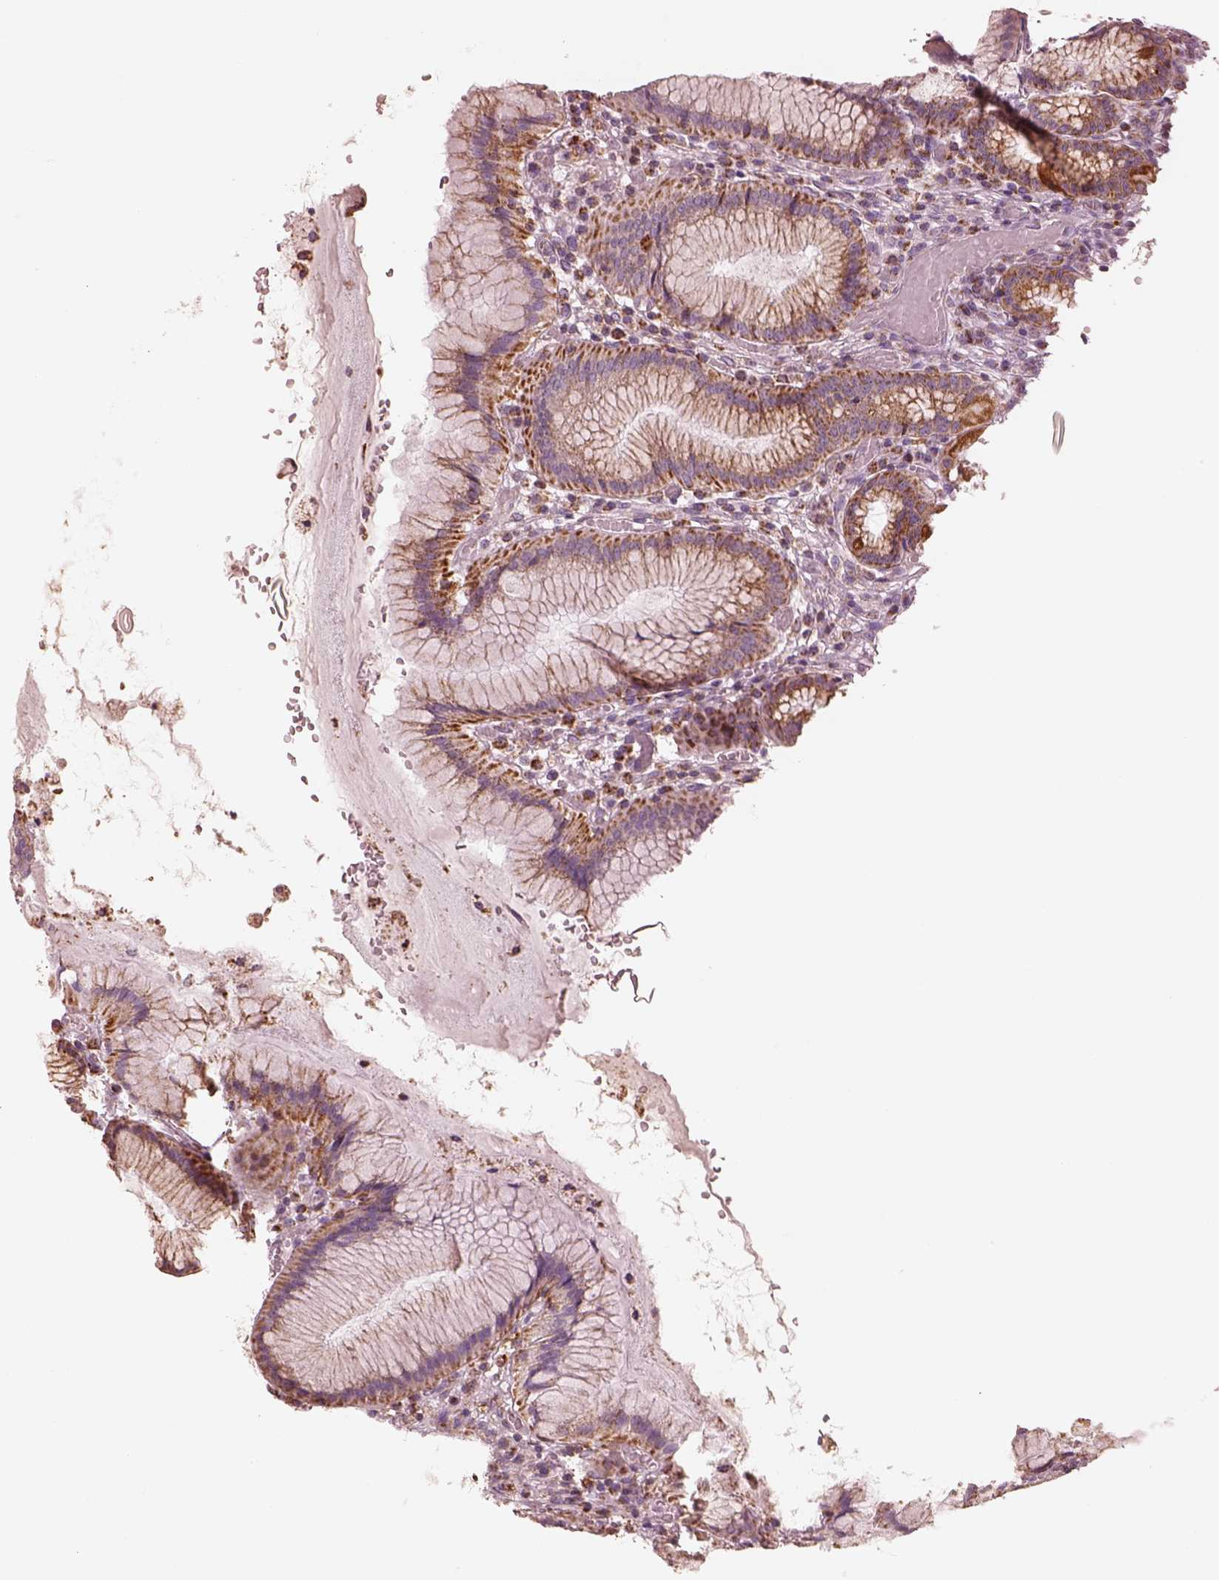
{"staining": {"intensity": "moderate", "quantity": ">75%", "location": "cytoplasmic/membranous"}, "tissue": "stomach", "cell_type": "Glandular cells", "image_type": "normal", "snomed": [{"axis": "morphology", "description": "Normal tissue, NOS"}, {"axis": "topography", "description": "Stomach"}], "caption": "Protein analysis of normal stomach reveals moderate cytoplasmic/membranous positivity in about >75% of glandular cells. (brown staining indicates protein expression, while blue staining denotes nuclei).", "gene": "ENTPD6", "patient": {"sex": "male", "age": 55}}